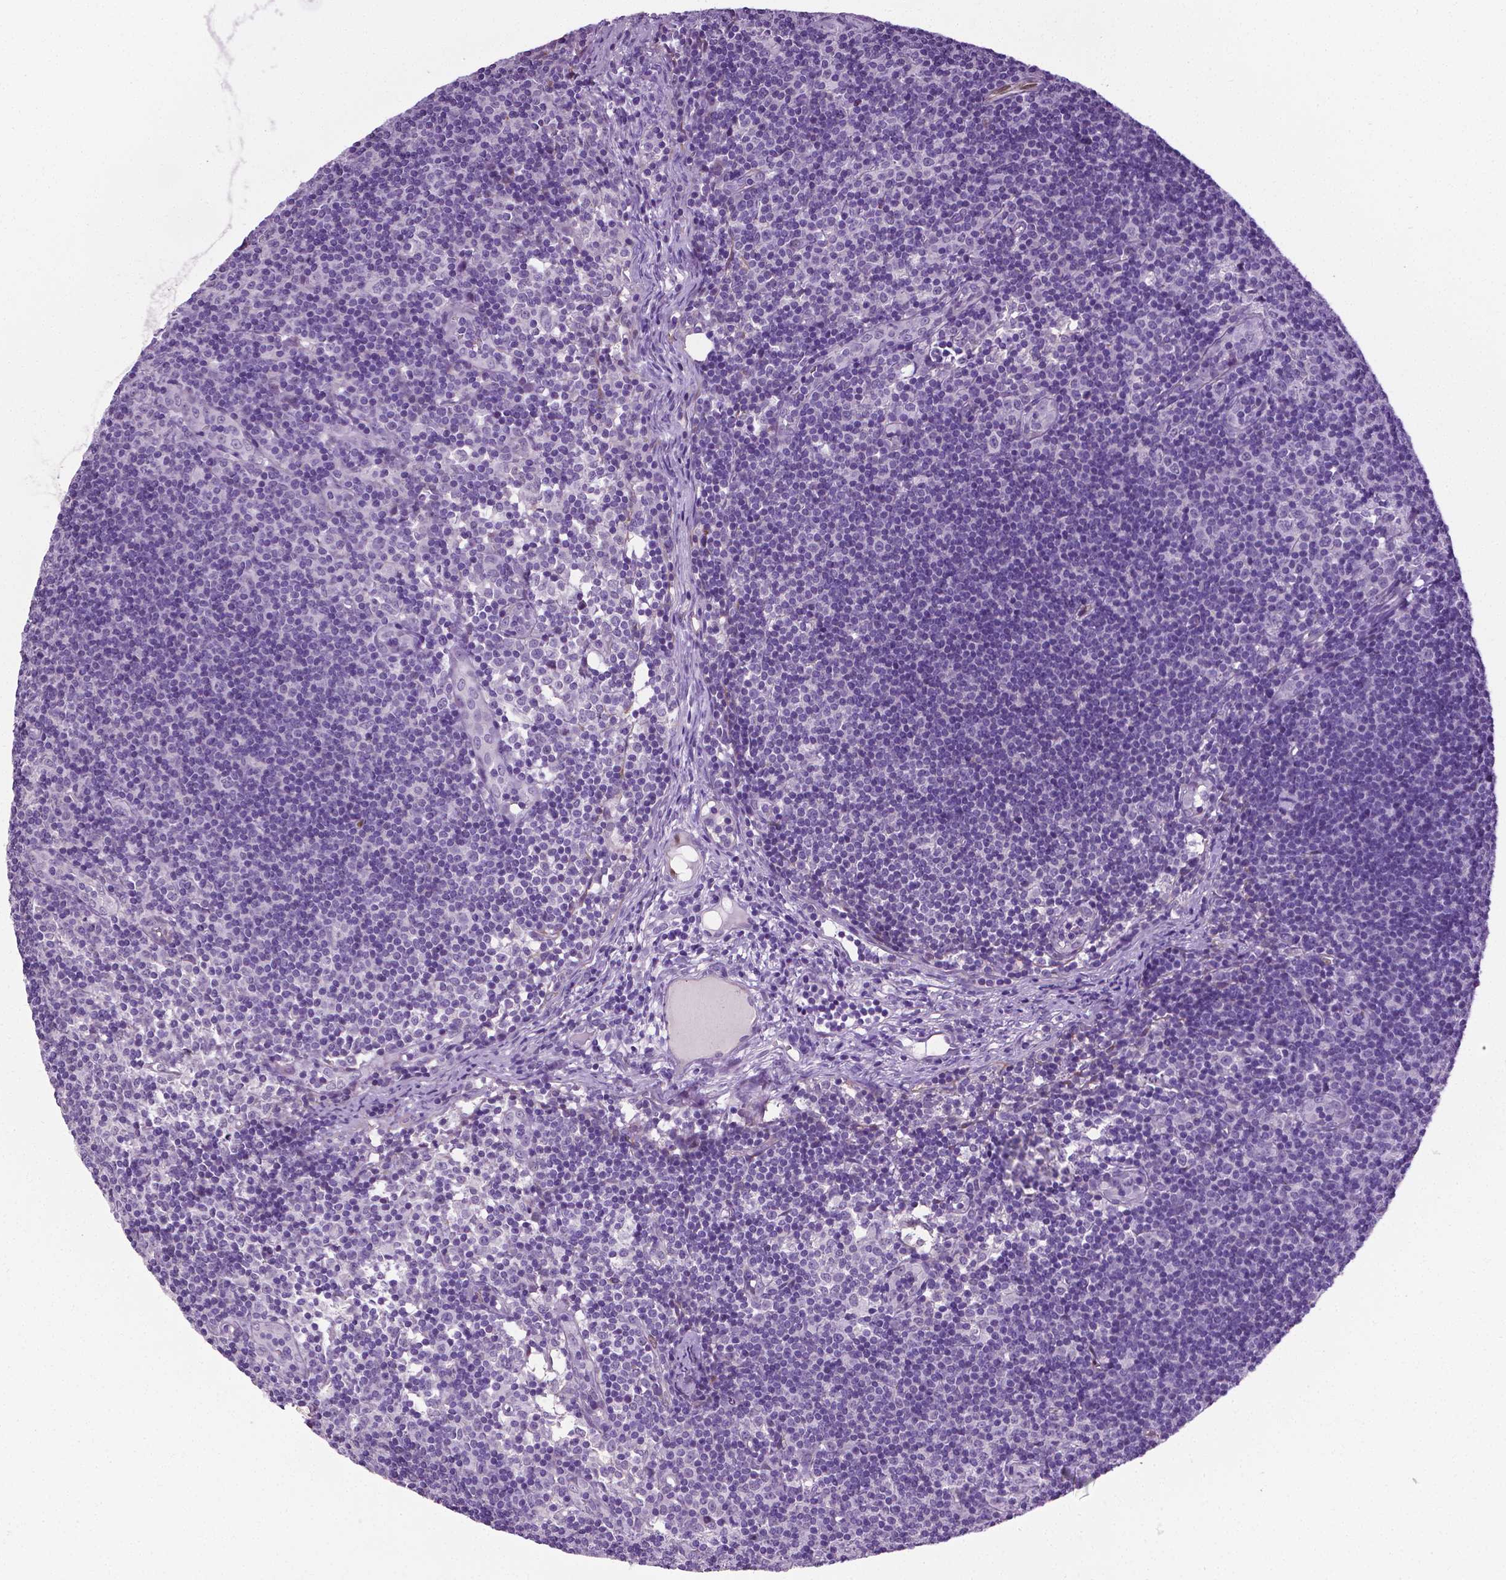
{"staining": {"intensity": "negative", "quantity": "none", "location": "none"}, "tissue": "lymph node", "cell_type": "Germinal center cells", "image_type": "normal", "snomed": [{"axis": "morphology", "description": "Normal tissue, NOS"}, {"axis": "topography", "description": "Lymph node"}], "caption": "Human lymph node stained for a protein using IHC exhibits no expression in germinal center cells.", "gene": "PTGER3", "patient": {"sex": "female", "age": 41}}